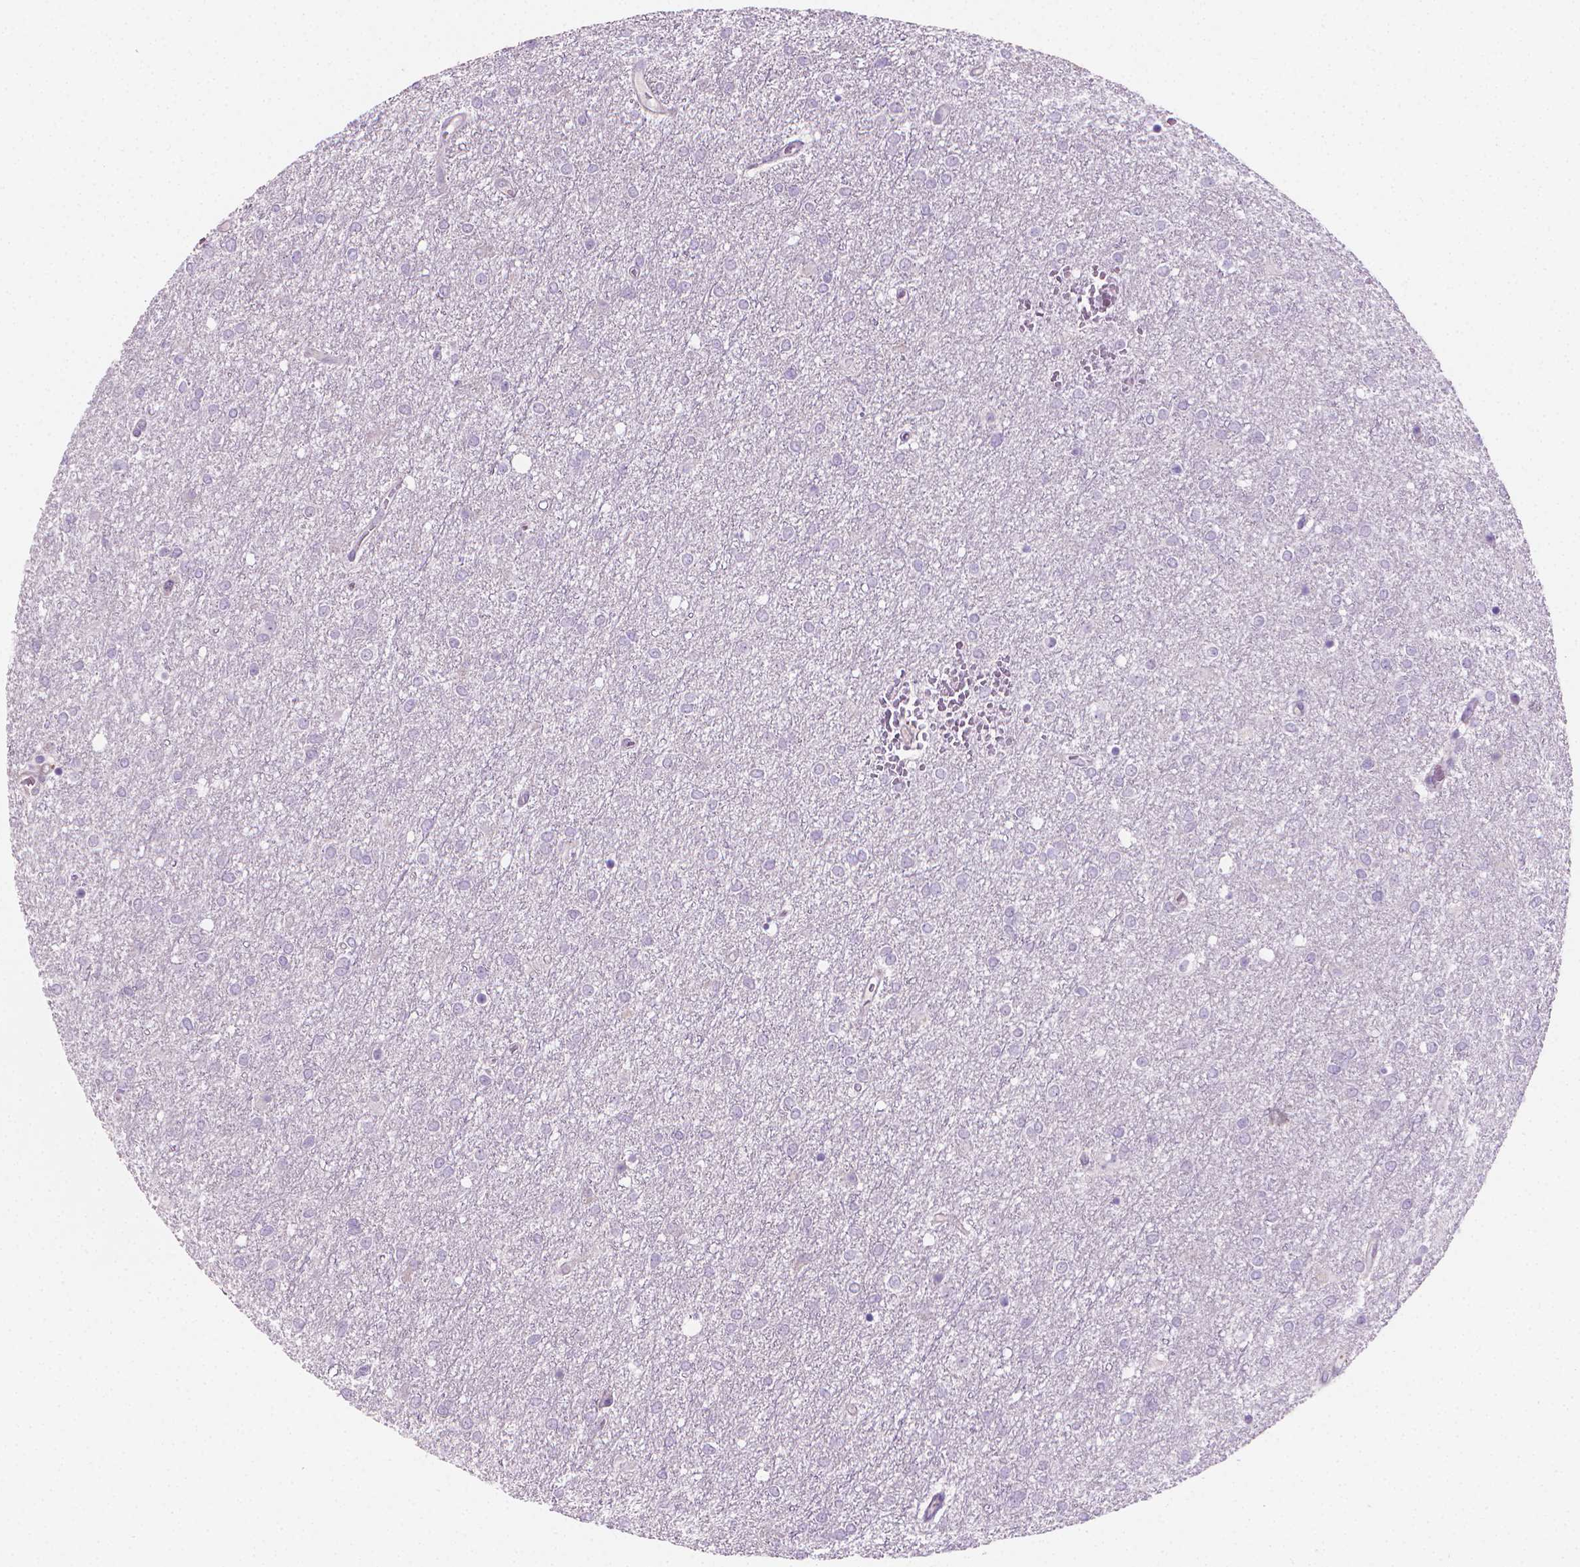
{"staining": {"intensity": "negative", "quantity": "none", "location": "none"}, "tissue": "glioma", "cell_type": "Tumor cells", "image_type": "cancer", "snomed": [{"axis": "morphology", "description": "Glioma, malignant, High grade"}, {"axis": "topography", "description": "Brain"}], "caption": "Tumor cells show no significant protein expression in malignant glioma (high-grade).", "gene": "GSDMA", "patient": {"sex": "female", "age": 61}}